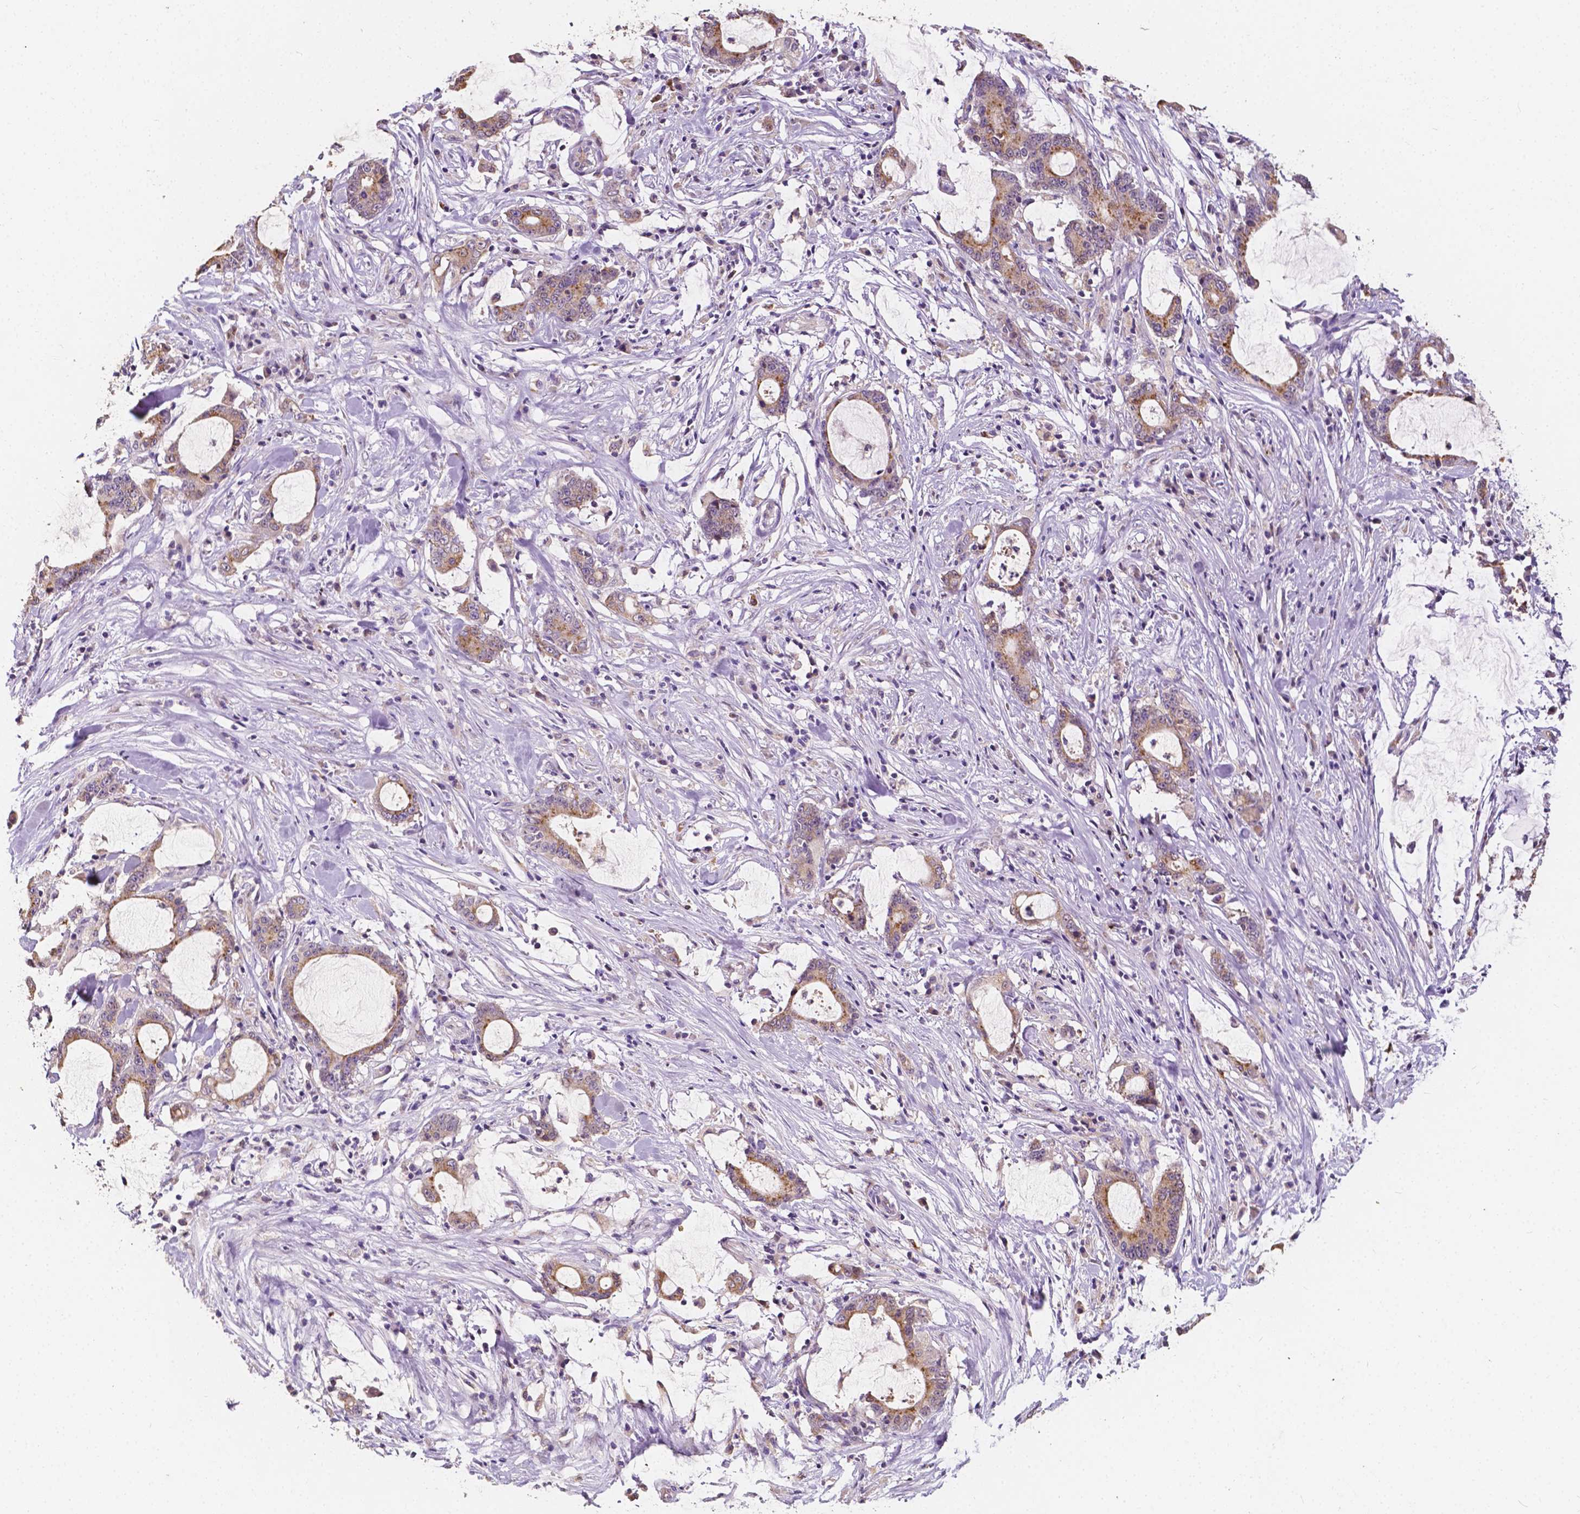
{"staining": {"intensity": "moderate", "quantity": "25%-75%", "location": "cytoplasmic/membranous"}, "tissue": "stomach cancer", "cell_type": "Tumor cells", "image_type": "cancer", "snomed": [{"axis": "morphology", "description": "Adenocarcinoma, NOS"}, {"axis": "topography", "description": "Stomach, upper"}], "caption": "Stomach cancer (adenocarcinoma) stained with a protein marker displays moderate staining in tumor cells.", "gene": "SLC22A4", "patient": {"sex": "male", "age": 68}}